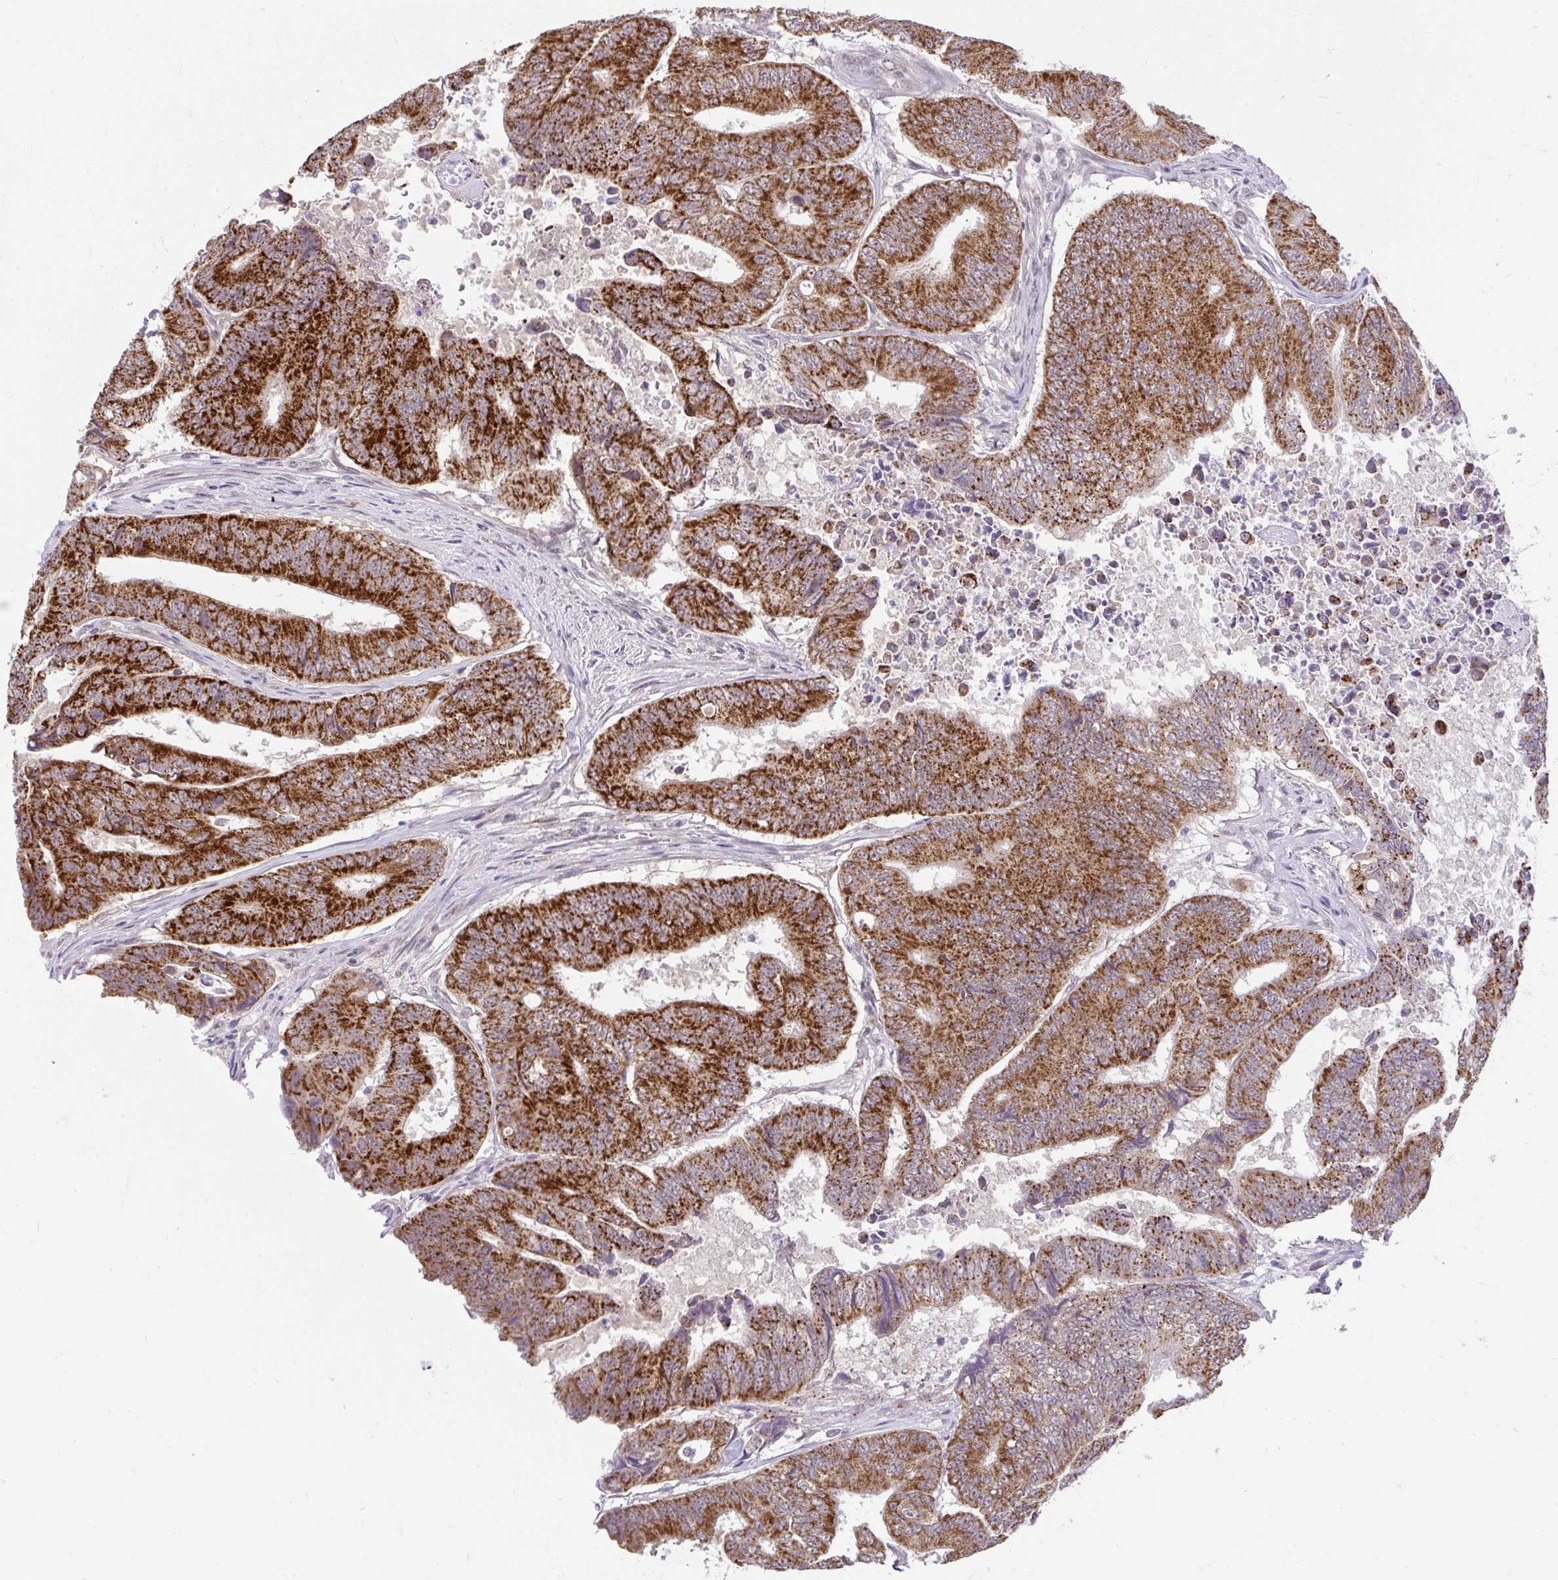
{"staining": {"intensity": "strong", "quantity": ">75%", "location": "cytoplasmic/membranous"}, "tissue": "colorectal cancer", "cell_type": "Tumor cells", "image_type": "cancer", "snomed": [{"axis": "morphology", "description": "Adenocarcinoma, NOS"}, {"axis": "topography", "description": "Colon"}], "caption": "Adenocarcinoma (colorectal) stained for a protein (brown) reveals strong cytoplasmic/membranous positive positivity in about >75% of tumor cells.", "gene": "PYCR2", "patient": {"sex": "female", "age": 48}}